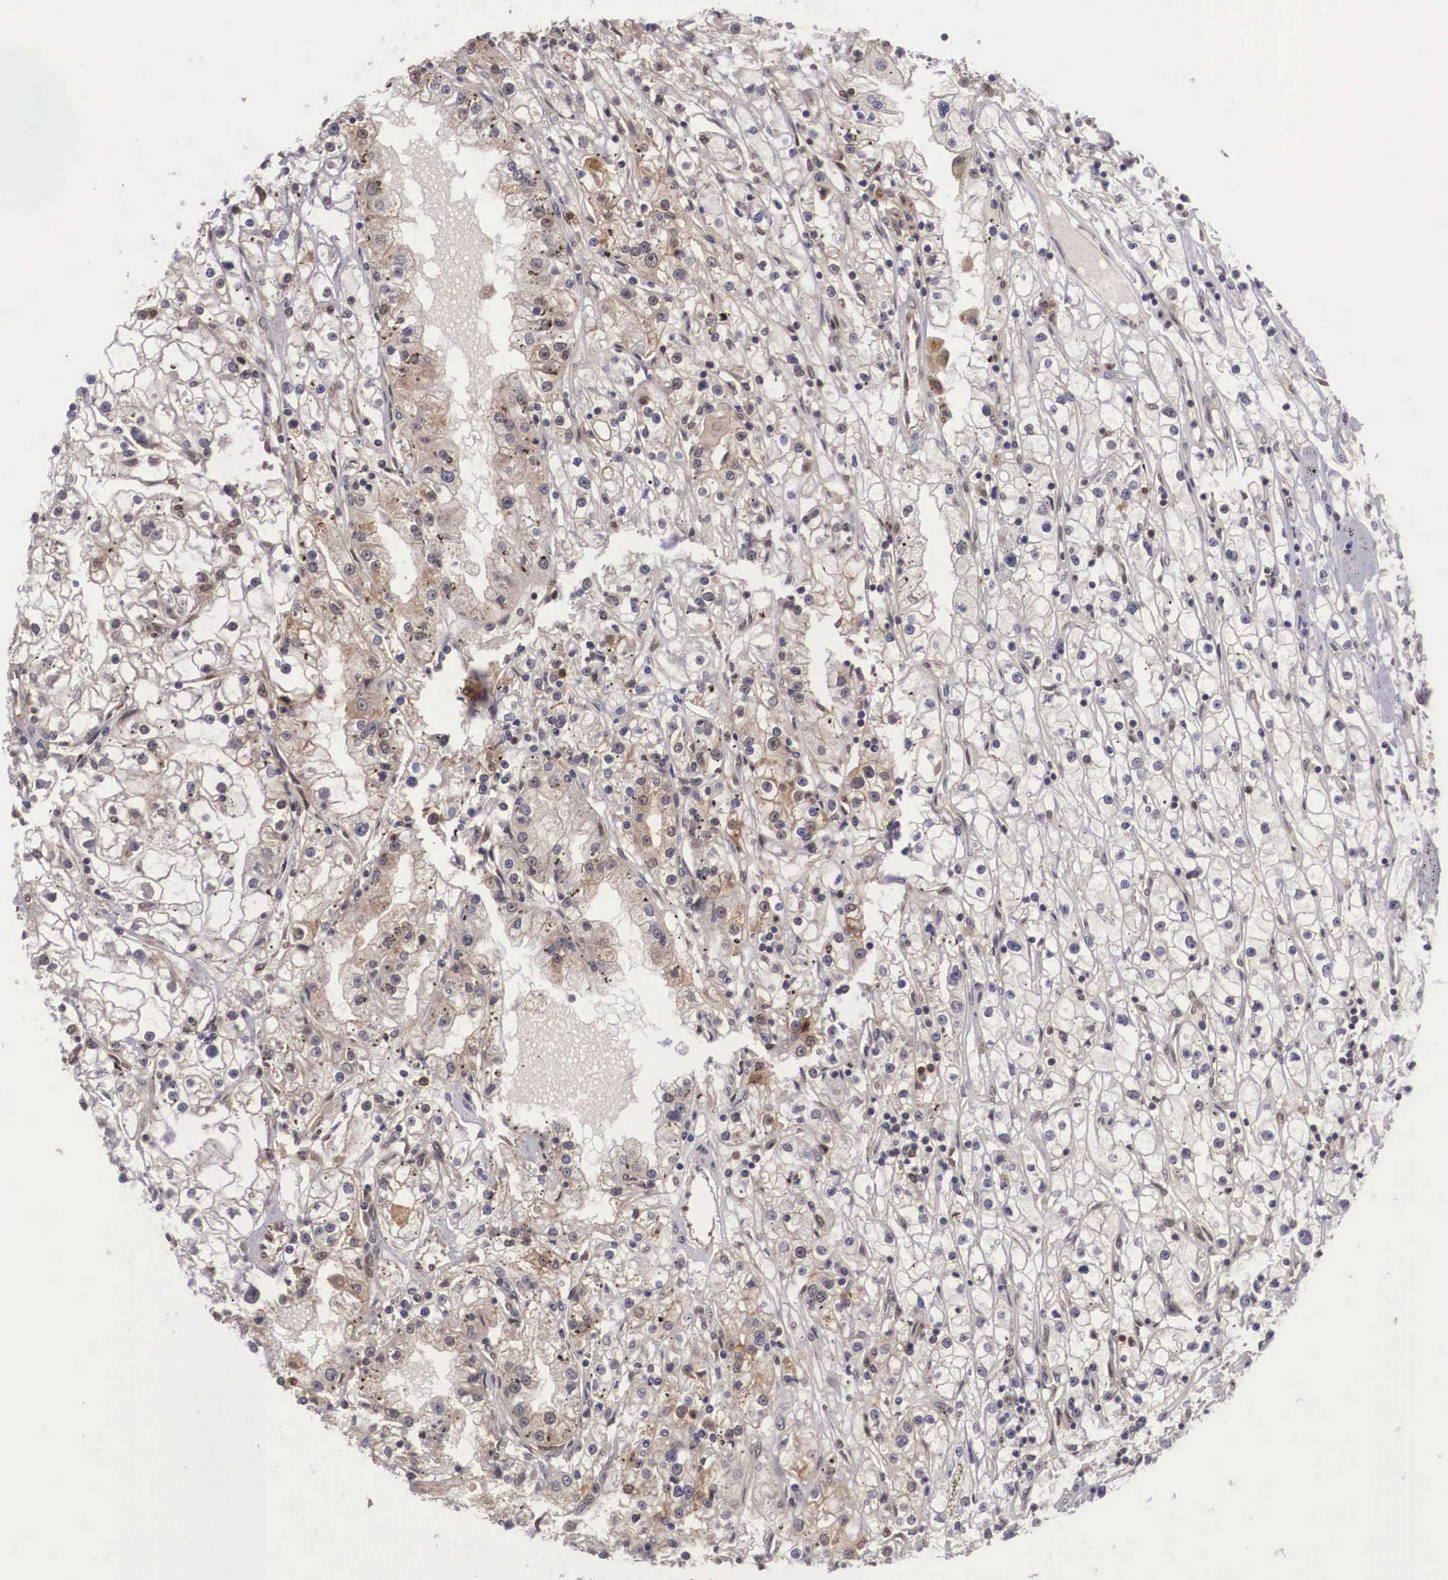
{"staining": {"intensity": "weak", "quantity": ">75%", "location": "cytoplasmic/membranous"}, "tissue": "renal cancer", "cell_type": "Tumor cells", "image_type": "cancer", "snomed": [{"axis": "morphology", "description": "Adenocarcinoma, NOS"}, {"axis": "topography", "description": "Kidney"}], "caption": "This image shows adenocarcinoma (renal) stained with immunohistochemistry to label a protein in brown. The cytoplasmic/membranous of tumor cells show weak positivity for the protein. Nuclei are counter-stained blue.", "gene": "VASH1", "patient": {"sex": "male", "age": 56}}